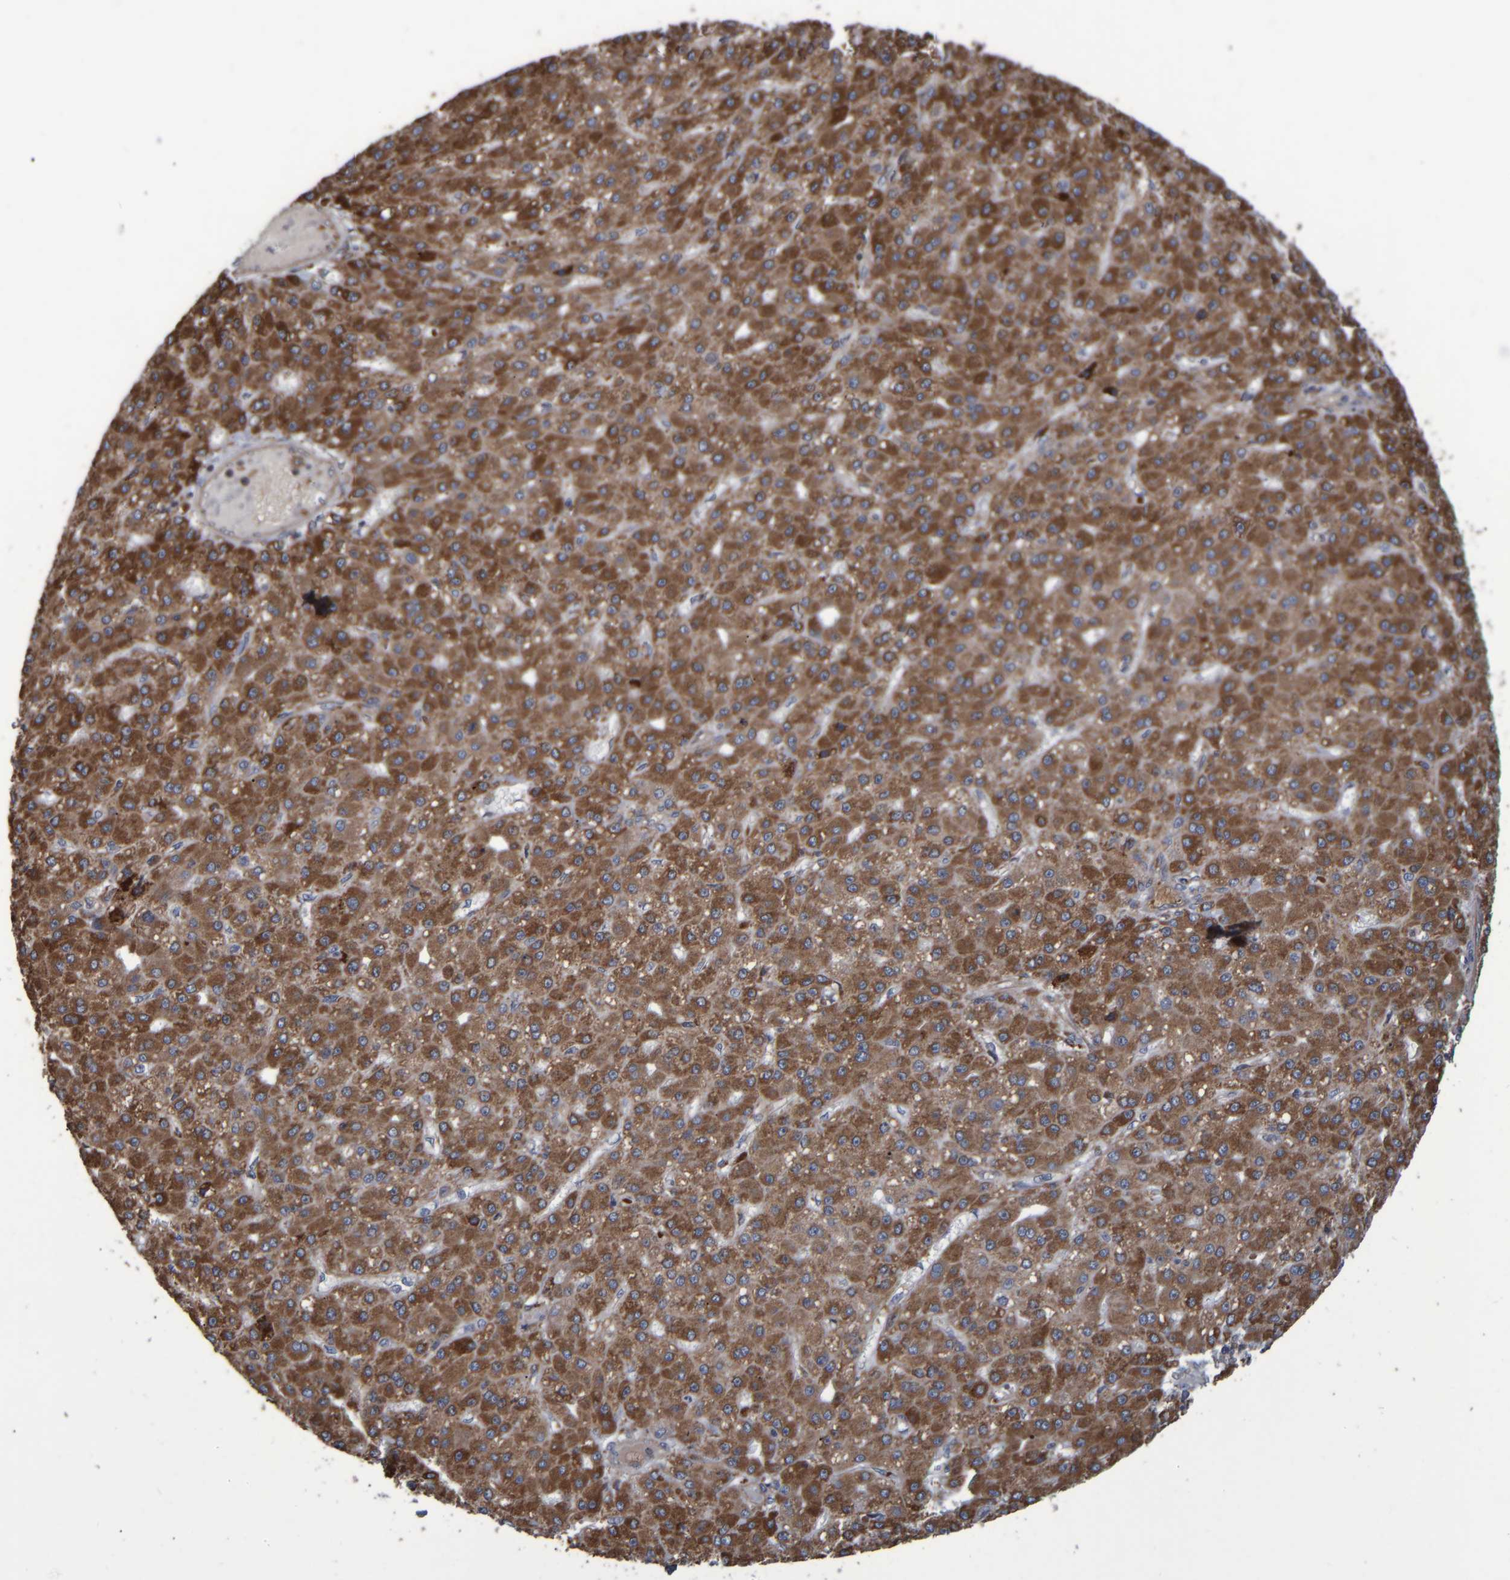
{"staining": {"intensity": "moderate", "quantity": ">75%", "location": "cytoplasmic/membranous"}, "tissue": "liver cancer", "cell_type": "Tumor cells", "image_type": "cancer", "snomed": [{"axis": "morphology", "description": "Carcinoma, Hepatocellular, NOS"}, {"axis": "topography", "description": "Liver"}], "caption": "Human hepatocellular carcinoma (liver) stained with a protein marker displays moderate staining in tumor cells.", "gene": "SPAG5", "patient": {"sex": "male", "age": 67}}